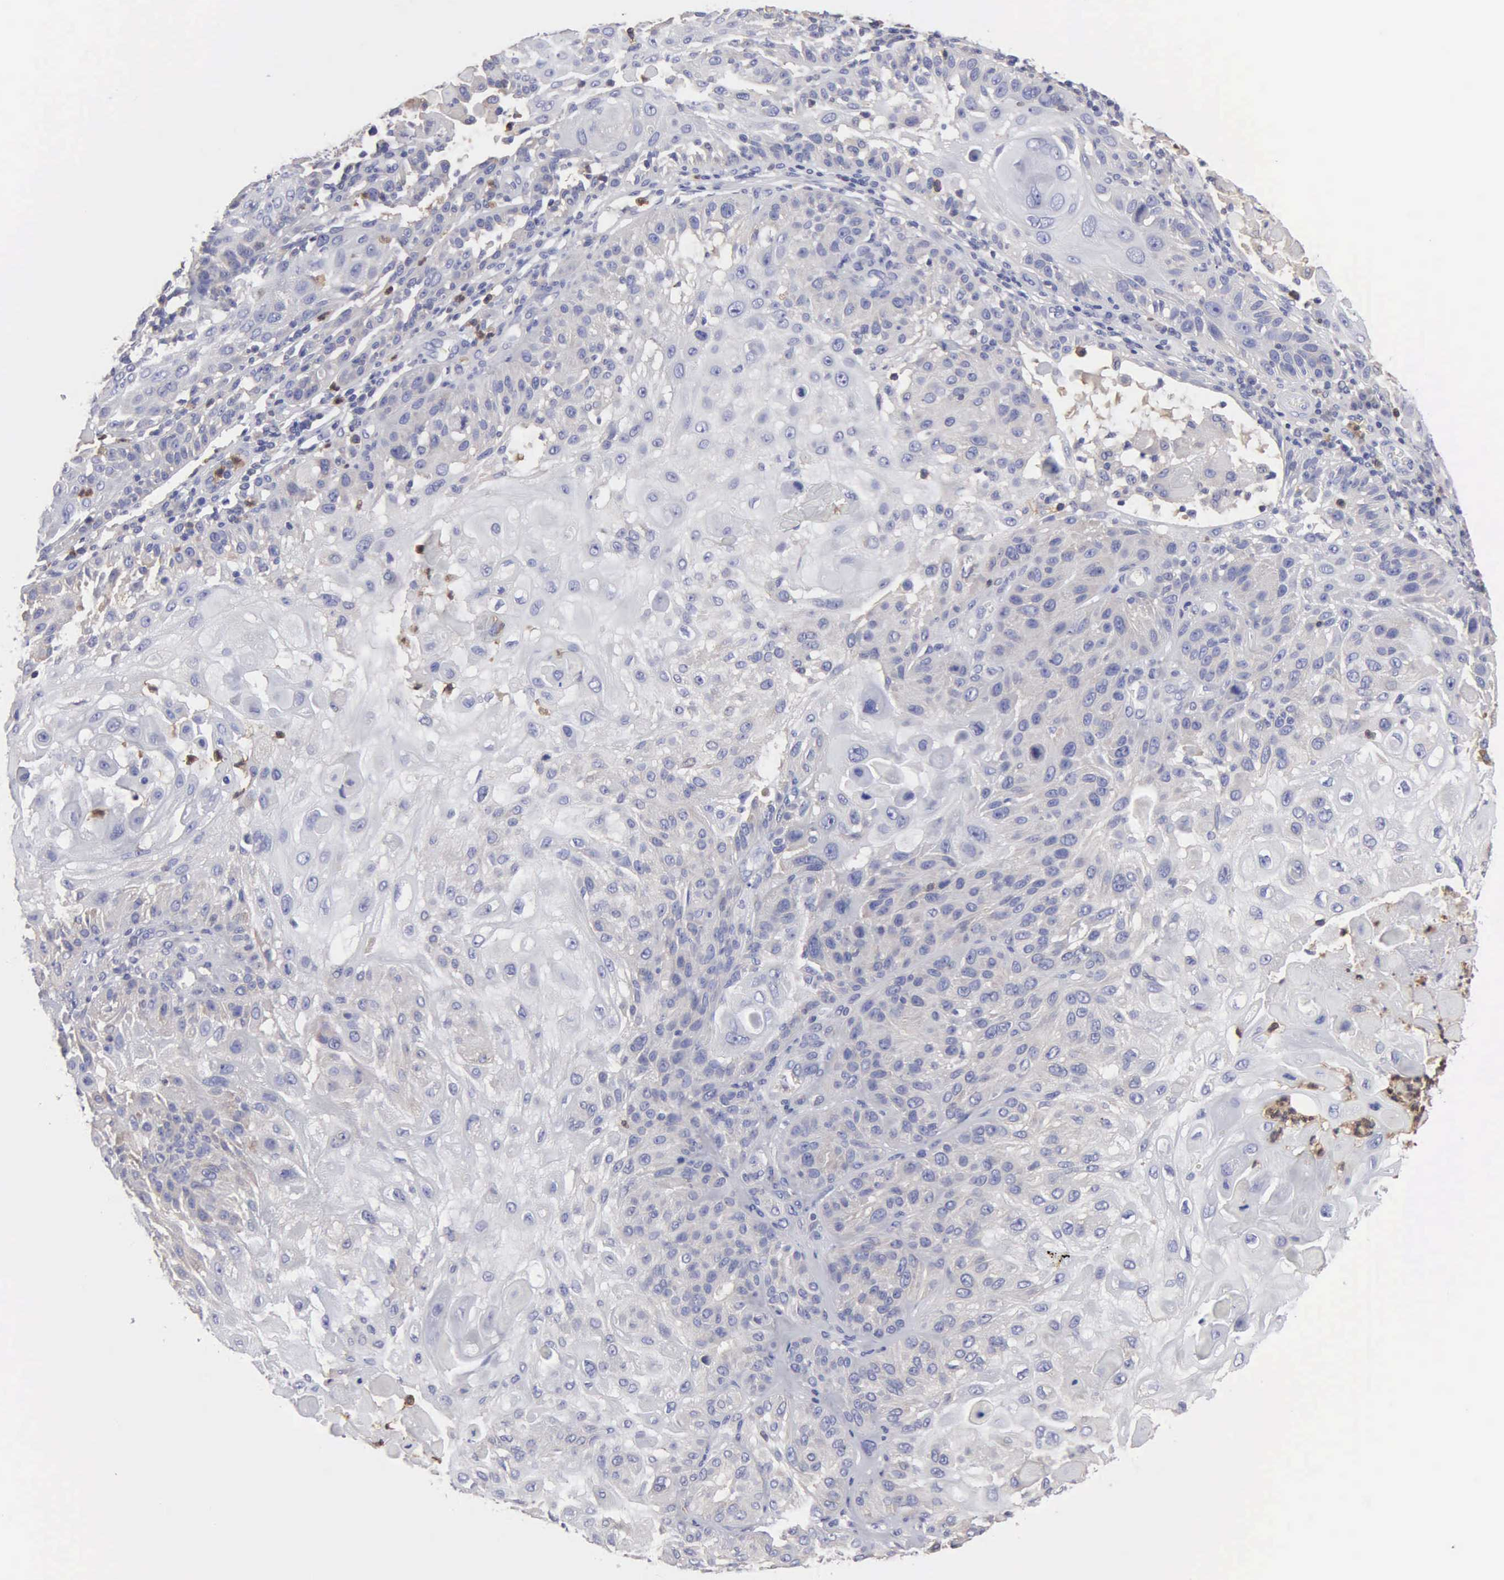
{"staining": {"intensity": "negative", "quantity": "none", "location": "none"}, "tissue": "skin cancer", "cell_type": "Tumor cells", "image_type": "cancer", "snomed": [{"axis": "morphology", "description": "Squamous cell carcinoma, NOS"}, {"axis": "topography", "description": "Skin"}], "caption": "Tumor cells are negative for brown protein staining in skin cancer (squamous cell carcinoma). The staining is performed using DAB brown chromogen with nuclei counter-stained in using hematoxylin.", "gene": "G6PD", "patient": {"sex": "female", "age": 89}}